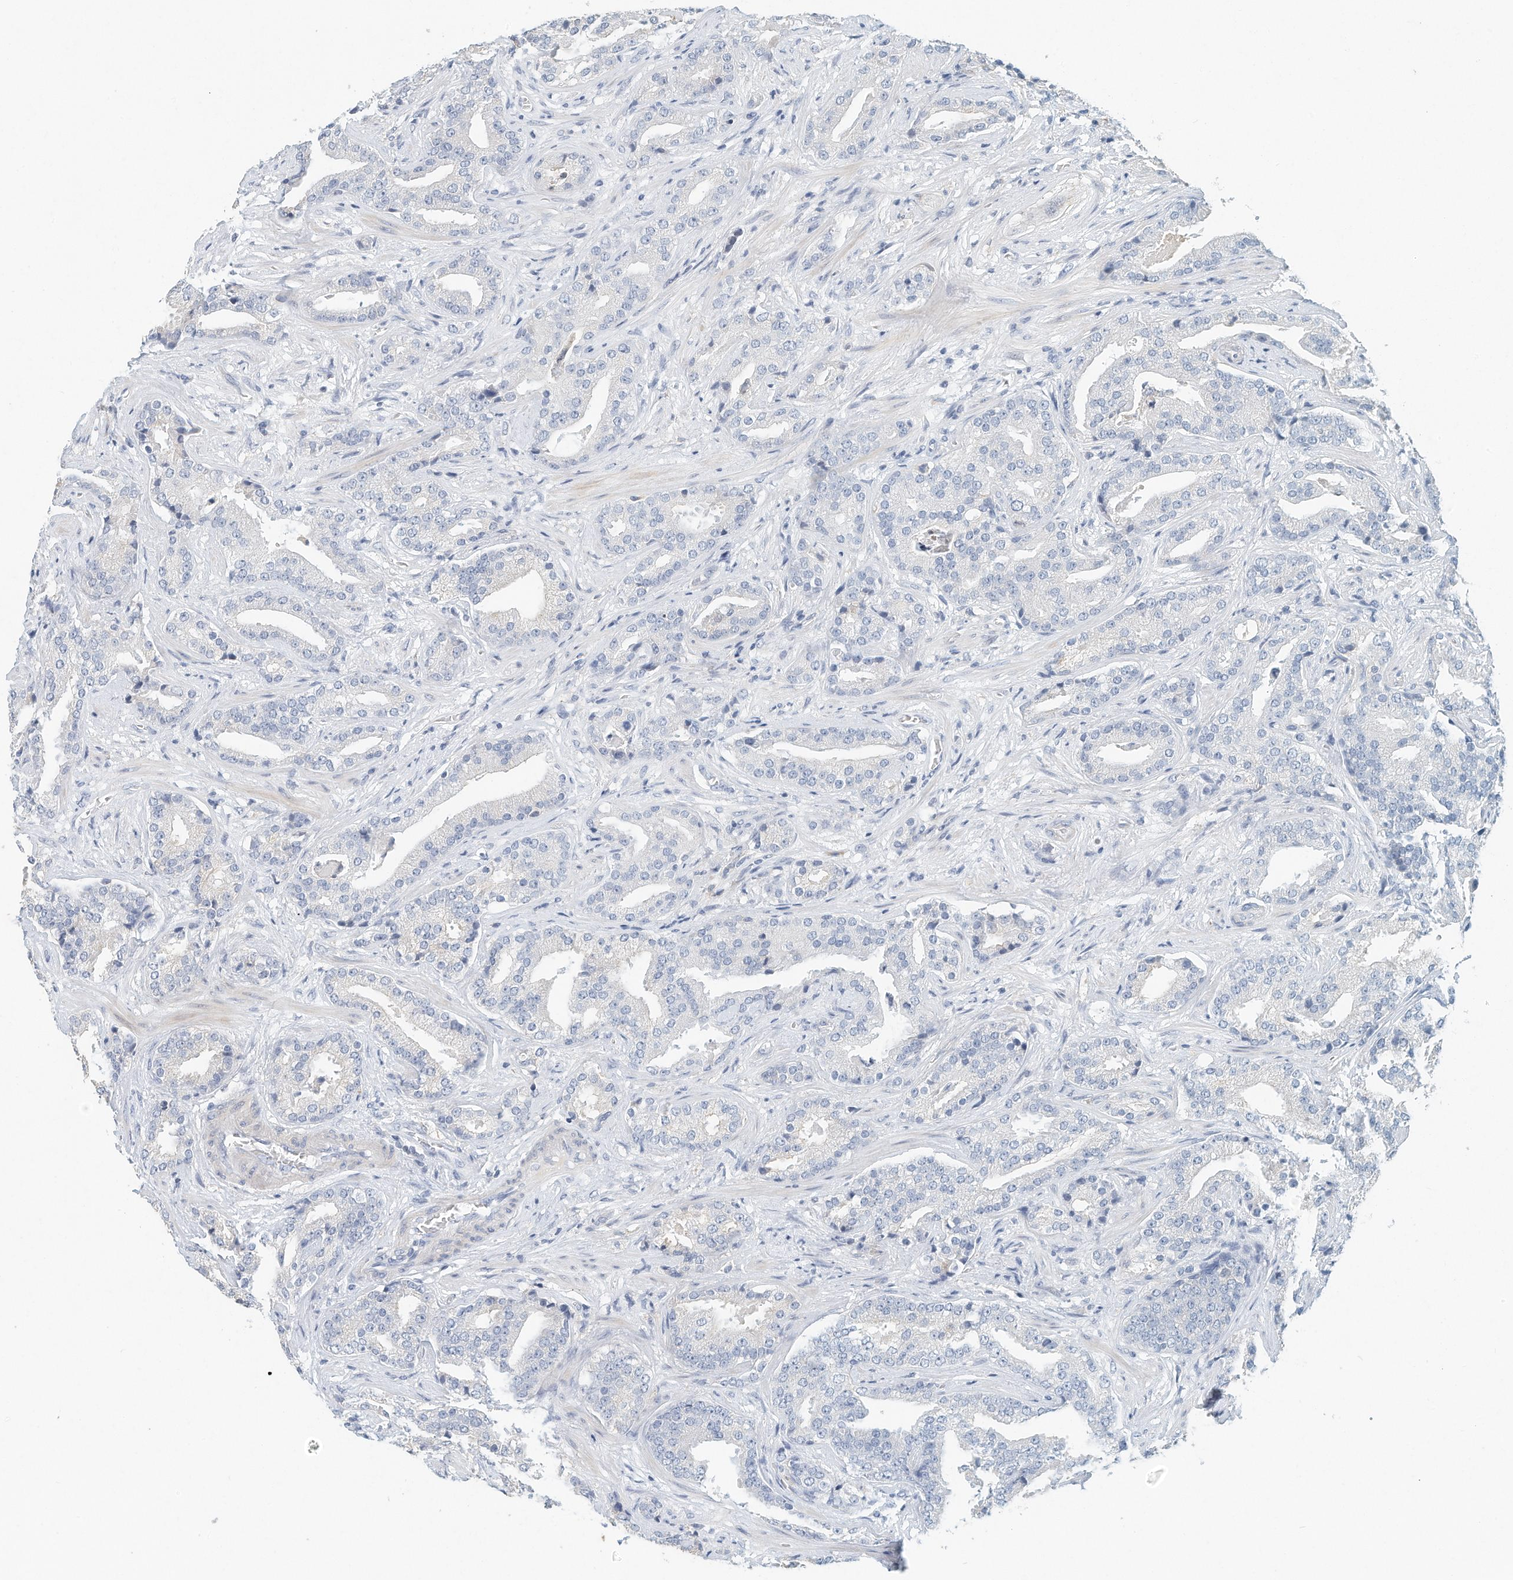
{"staining": {"intensity": "negative", "quantity": "none", "location": "none"}, "tissue": "prostate cancer", "cell_type": "Tumor cells", "image_type": "cancer", "snomed": [{"axis": "morphology", "description": "Adenocarcinoma, Low grade"}, {"axis": "topography", "description": "Prostate"}], "caption": "IHC photomicrograph of human adenocarcinoma (low-grade) (prostate) stained for a protein (brown), which reveals no positivity in tumor cells.", "gene": "MICAL1", "patient": {"sex": "male", "age": 67}}